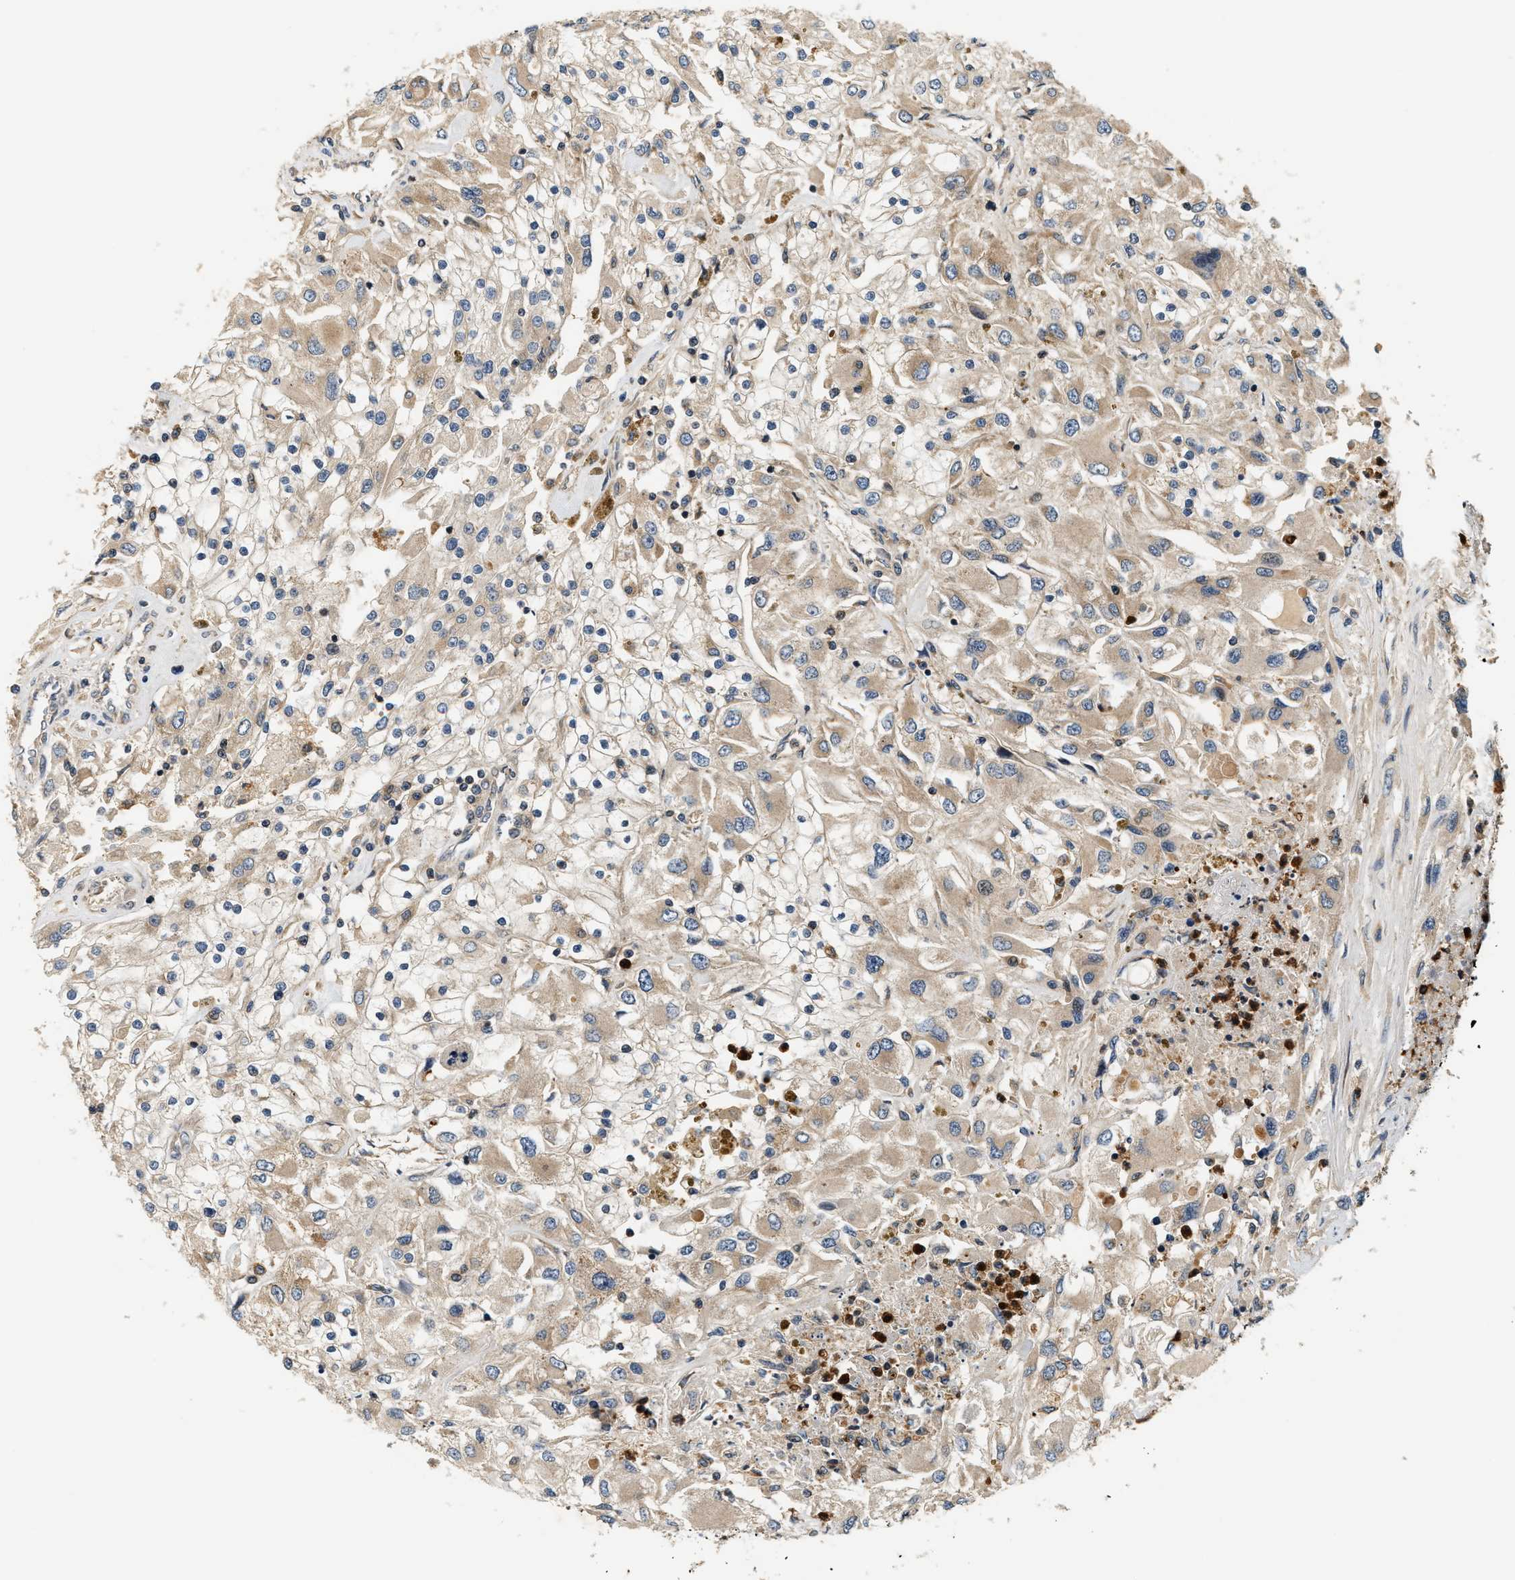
{"staining": {"intensity": "weak", "quantity": ">75%", "location": "cytoplasmic/membranous"}, "tissue": "renal cancer", "cell_type": "Tumor cells", "image_type": "cancer", "snomed": [{"axis": "morphology", "description": "Adenocarcinoma, NOS"}, {"axis": "topography", "description": "Kidney"}], "caption": "The immunohistochemical stain shows weak cytoplasmic/membranous positivity in tumor cells of renal adenocarcinoma tissue.", "gene": "SAMD9", "patient": {"sex": "female", "age": 52}}